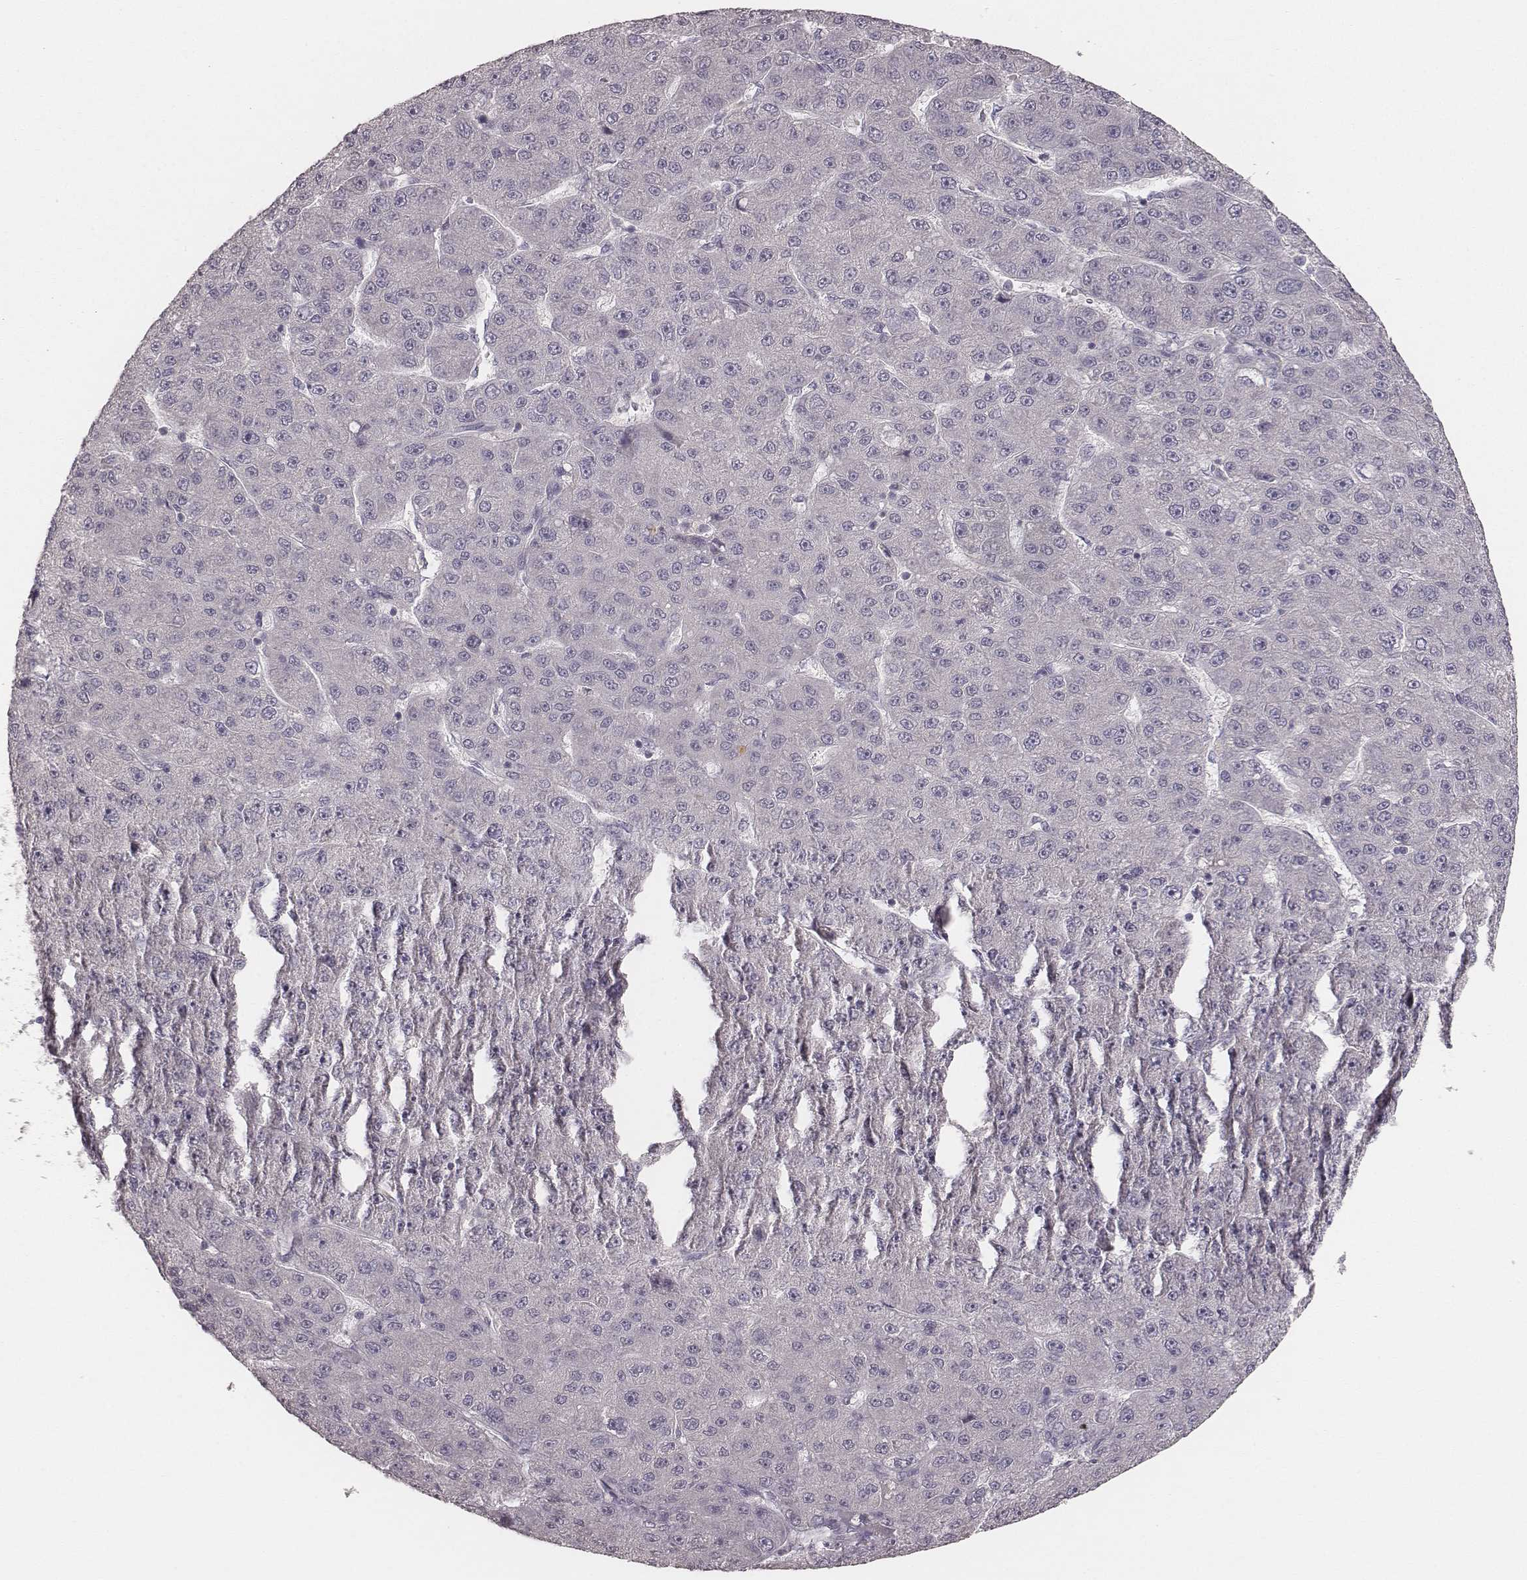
{"staining": {"intensity": "negative", "quantity": "none", "location": "none"}, "tissue": "liver cancer", "cell_type": "Tumor cells", "image_type": "cancer", "snomed": [{"axis": "morphology", "description": "Carcinoma, Hepatocellular, NOS"}, {"axis": "topography", "description": "Liver"}], "caption": "IHC histopathology image of neoplastic tissue: hepatocellular carcinoma (liver) stained with DAB exhibits no significant protein positivity in tumor cells.", "gene": "LY6K", "patient": {"sex": "male", "age": 67}}